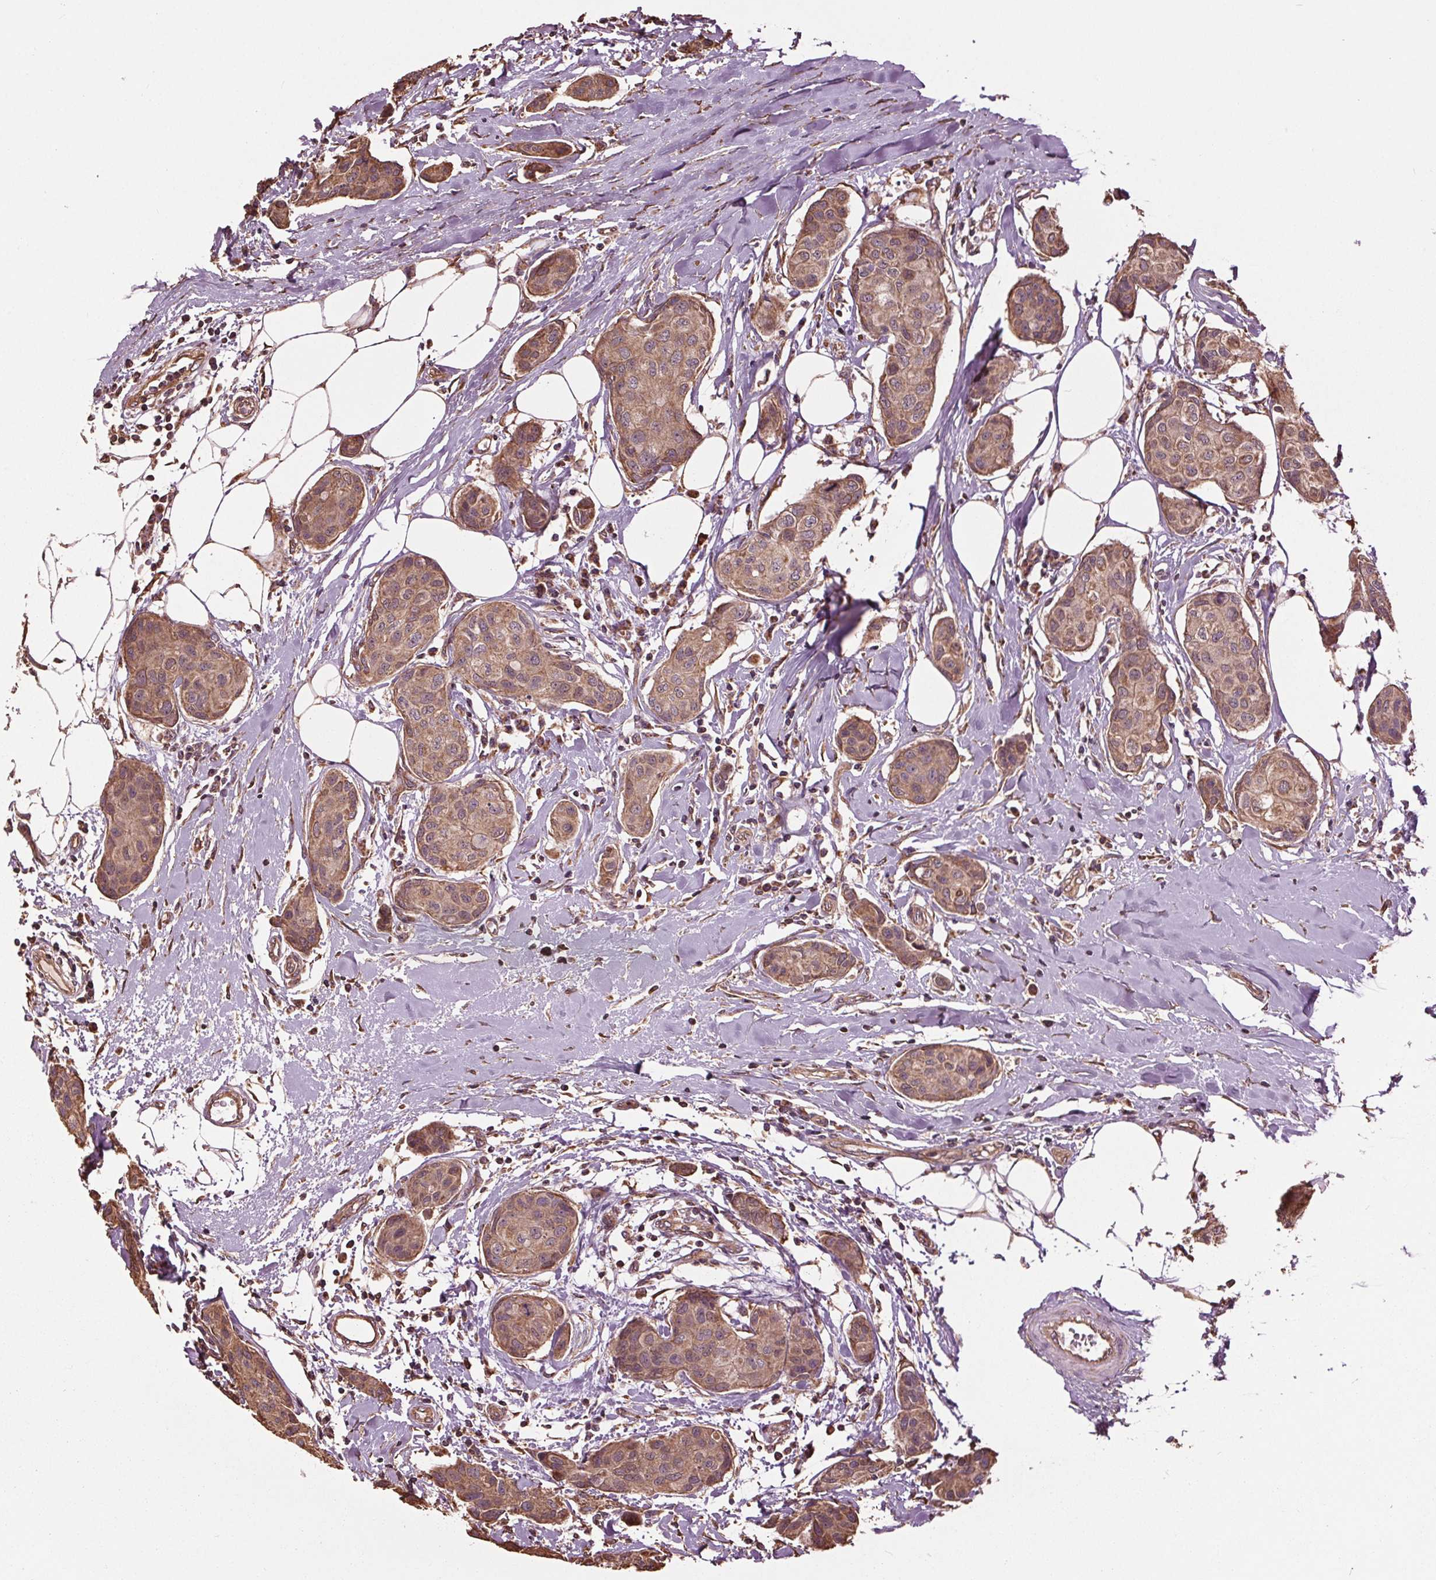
{"staining": {"intensity": "moderate", "quantity": ">75%", "location": "cytoplasmic/membranous"}, "tissue": "breast cancer", "cell_type": "Tumor cells", "image_type": "cancer", "snomed": [{"axis": "morphology", "description": "Duct carcinoma"}, {"axis": "topography", "description": "Breast"}], "caption": "The image reveals staining of breast cancer, revealing moderate cytoplasmic/membranous protein staining (brown color) within tumor cells.", "gene": "RNPEP", "patient": {"sex": "female", "age": 80}}